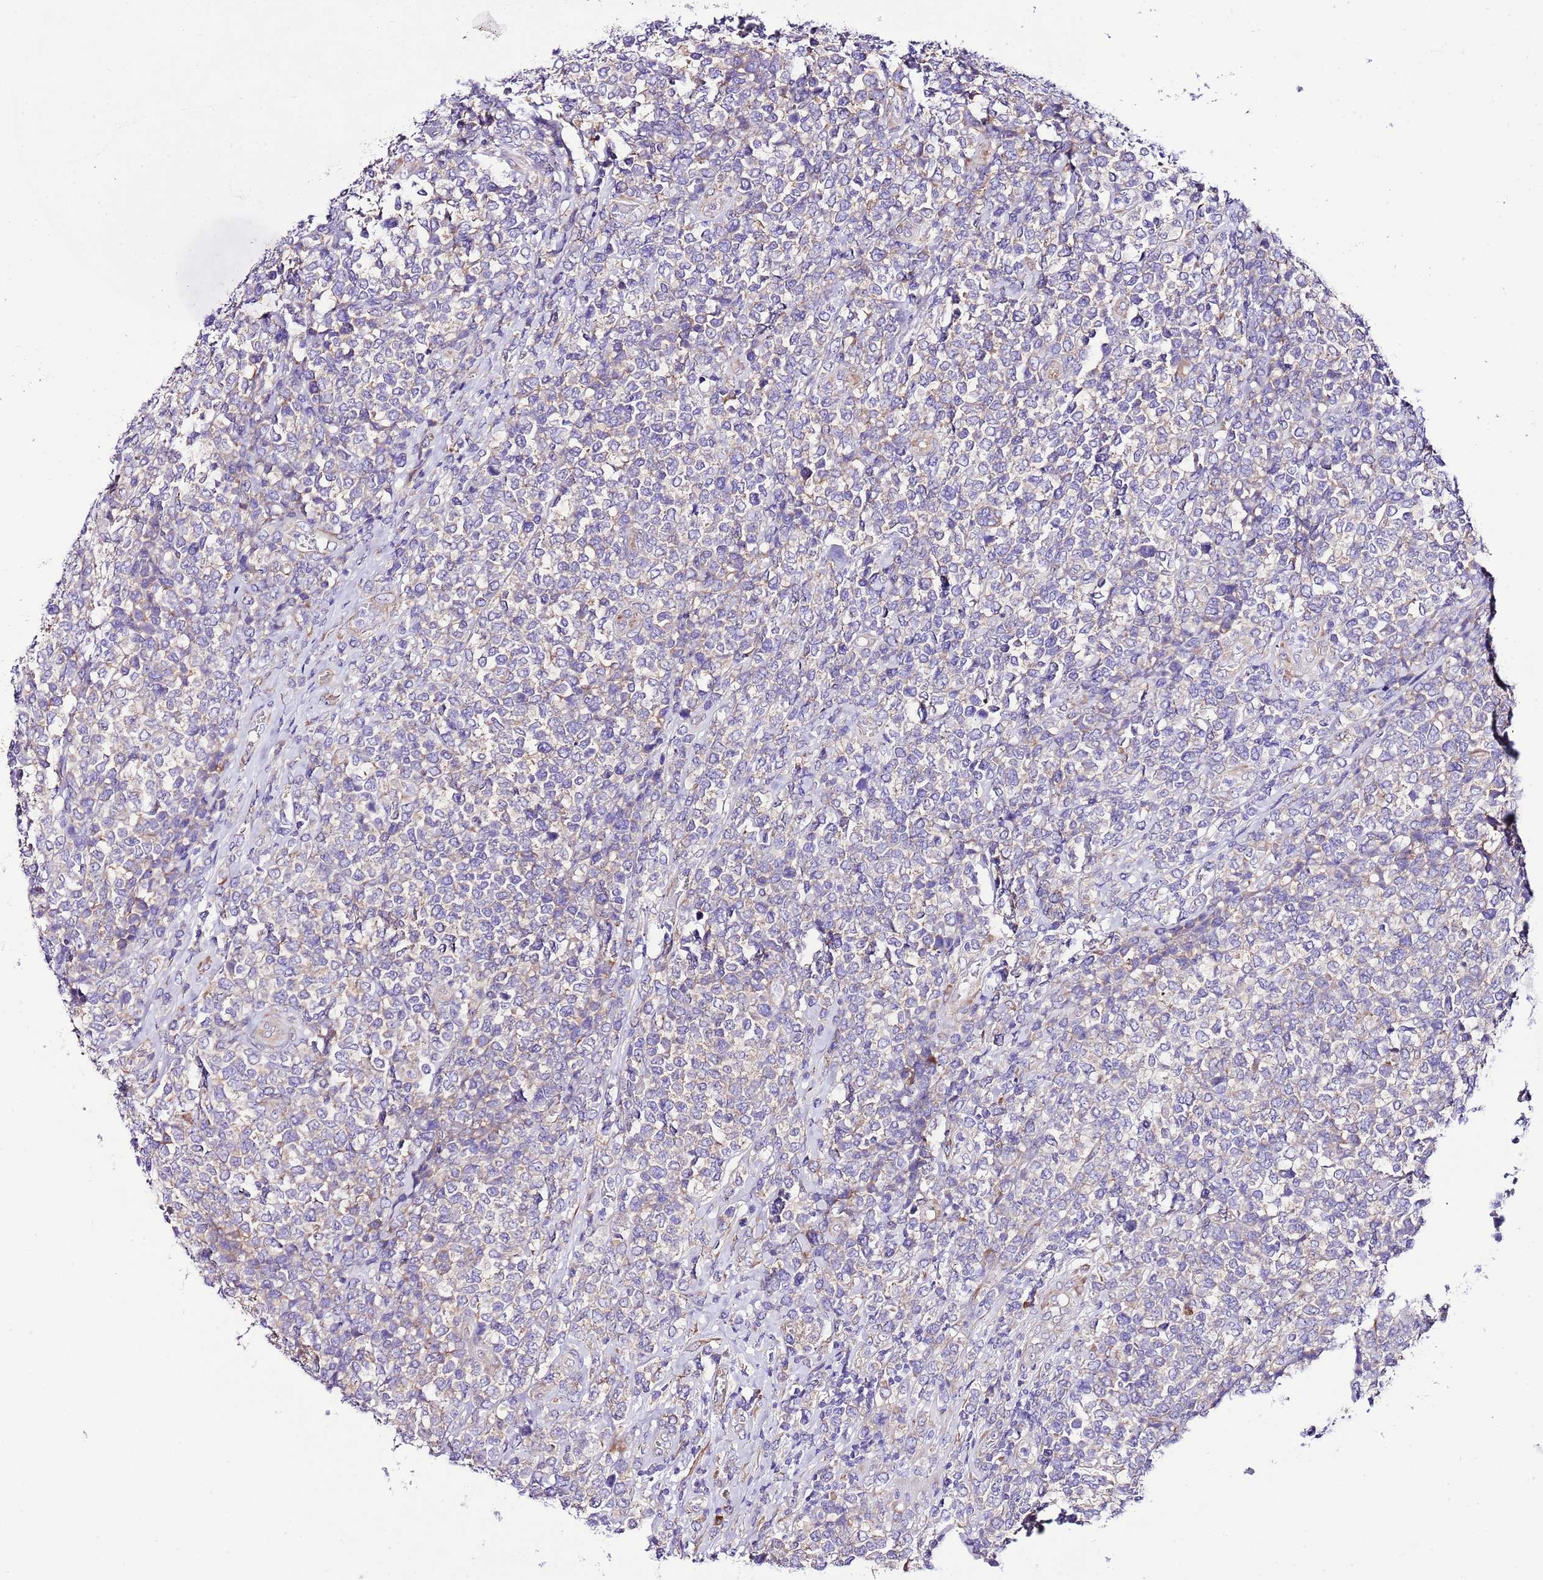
{"staining": {"intensity": "negative", "quantity": "none", "location": "none"}, "tissue": "lymphoma", "cell_type": "Tumor cells", "image_type": "cancer", "snomed": [{"axis": "morphology", "description": "Malignant lymphoma, non-Hodgkin's type, High grade"}, {"axis": "topography", "description": "Soft tissue"}], "caption": "Immunohistochemical staining of human malignant lymphoma, non-Hodgkin's type (high-grade) exhibits no significant positivity in tumor cells. Brightfield microscopy of immunohistochemistry (IHC) stained with DAB (3,3'-diaminobenzidine) (brown) and hematoxylin (blue), captured at high magnification.", "gene": "RPS10", "patient": {"sex": "female", "age": 56}}